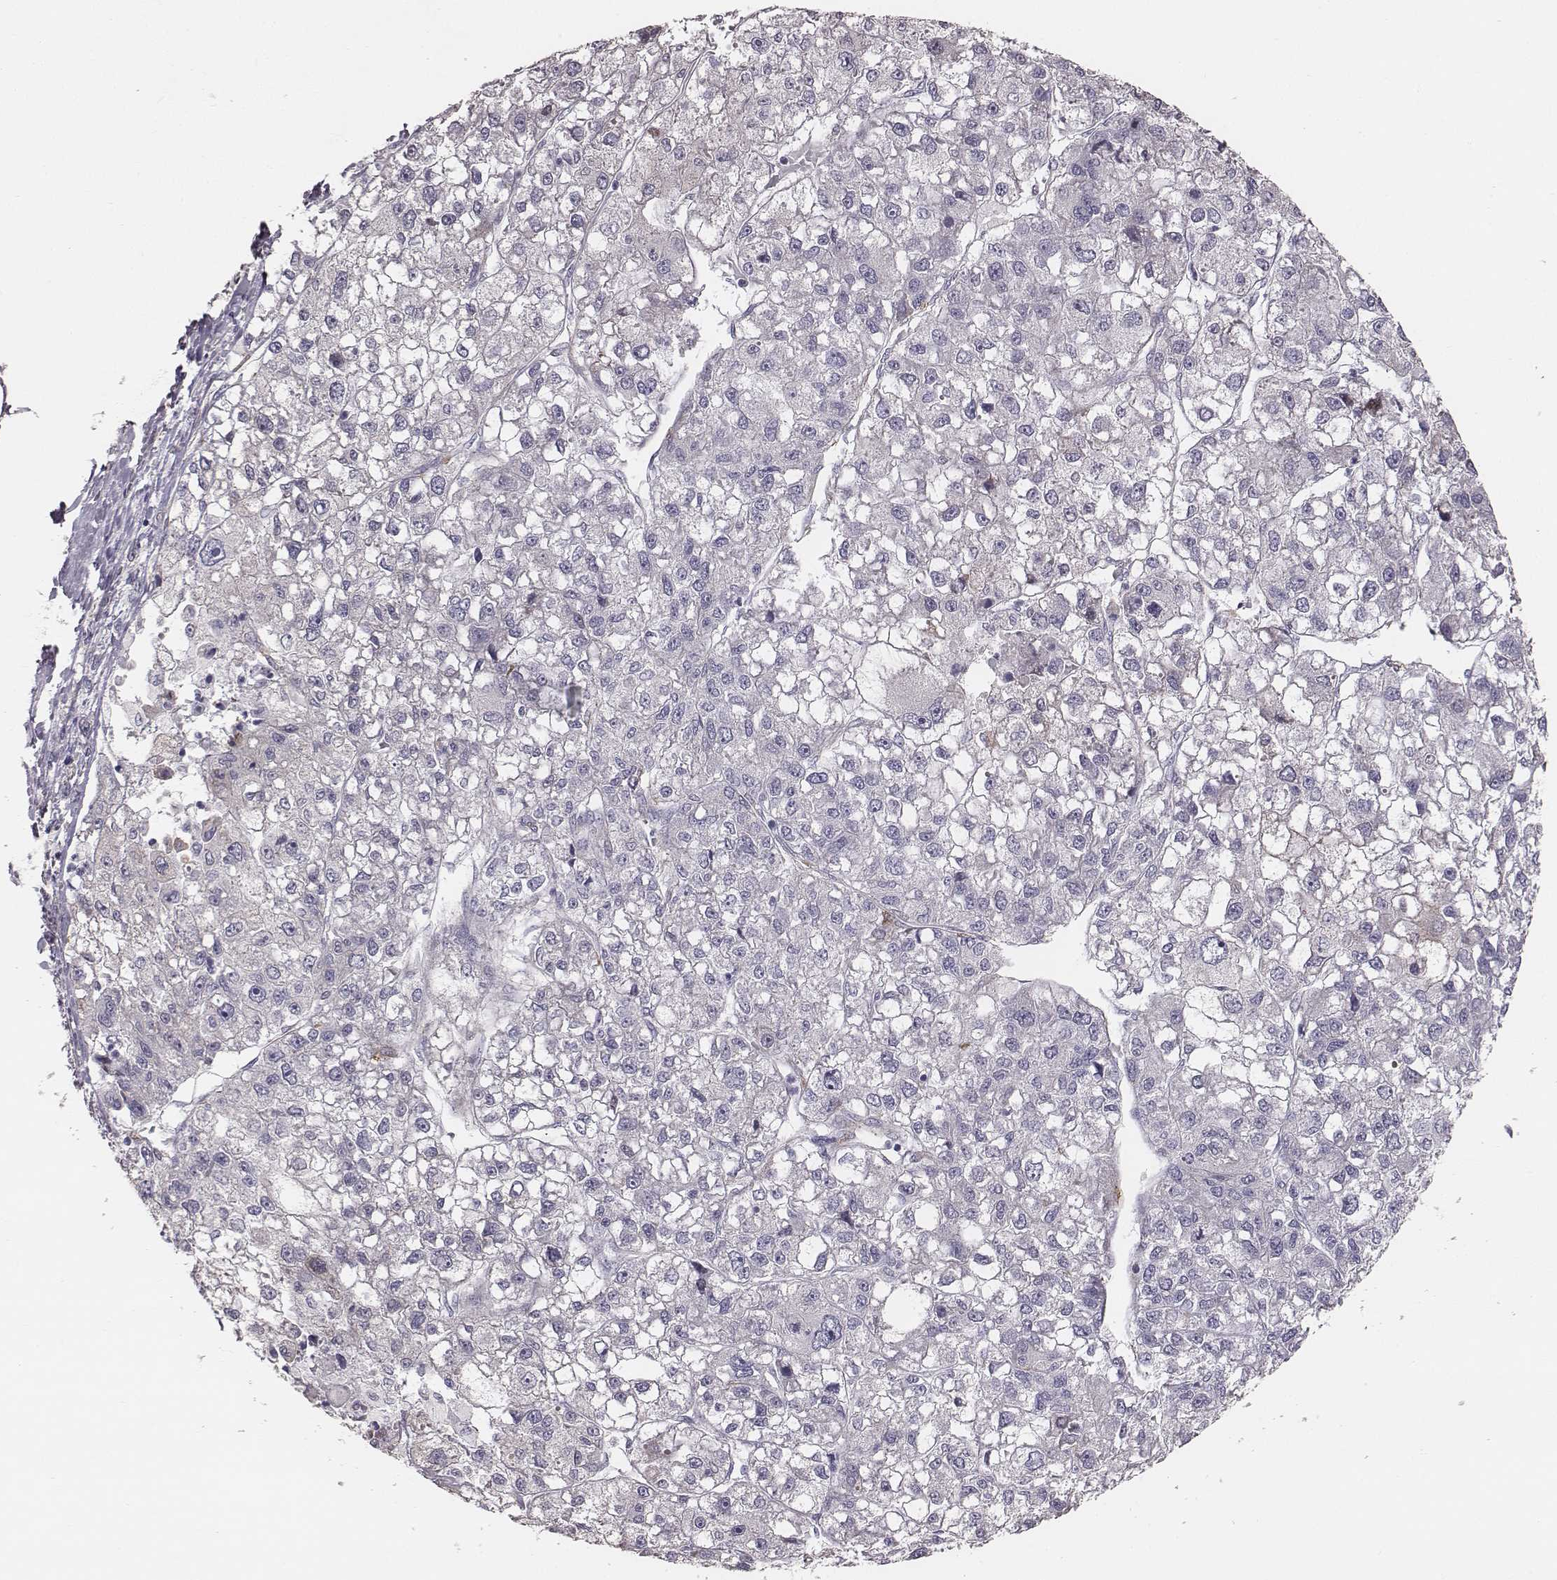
{"staining": {"intensity": "negative", "quantity": "none", "location": "none"}, "tissue": "liver cancer", "cell_type": "Tumor cells", "image_type": "cancer", "snomed": [{"axis": "morphology", "description": "Carcinoma, Hepatocellular, NOS"}, {"axis": "topography", "description": "Liver"}], "caption": "Tumor cells are negative for brown protein staining in liver hepatocellular carcinoma. (IHC, brightfield microscopy, high magnification).", "gene": "PRKCZ", "patient": {"sex": "male", "age": 56}}